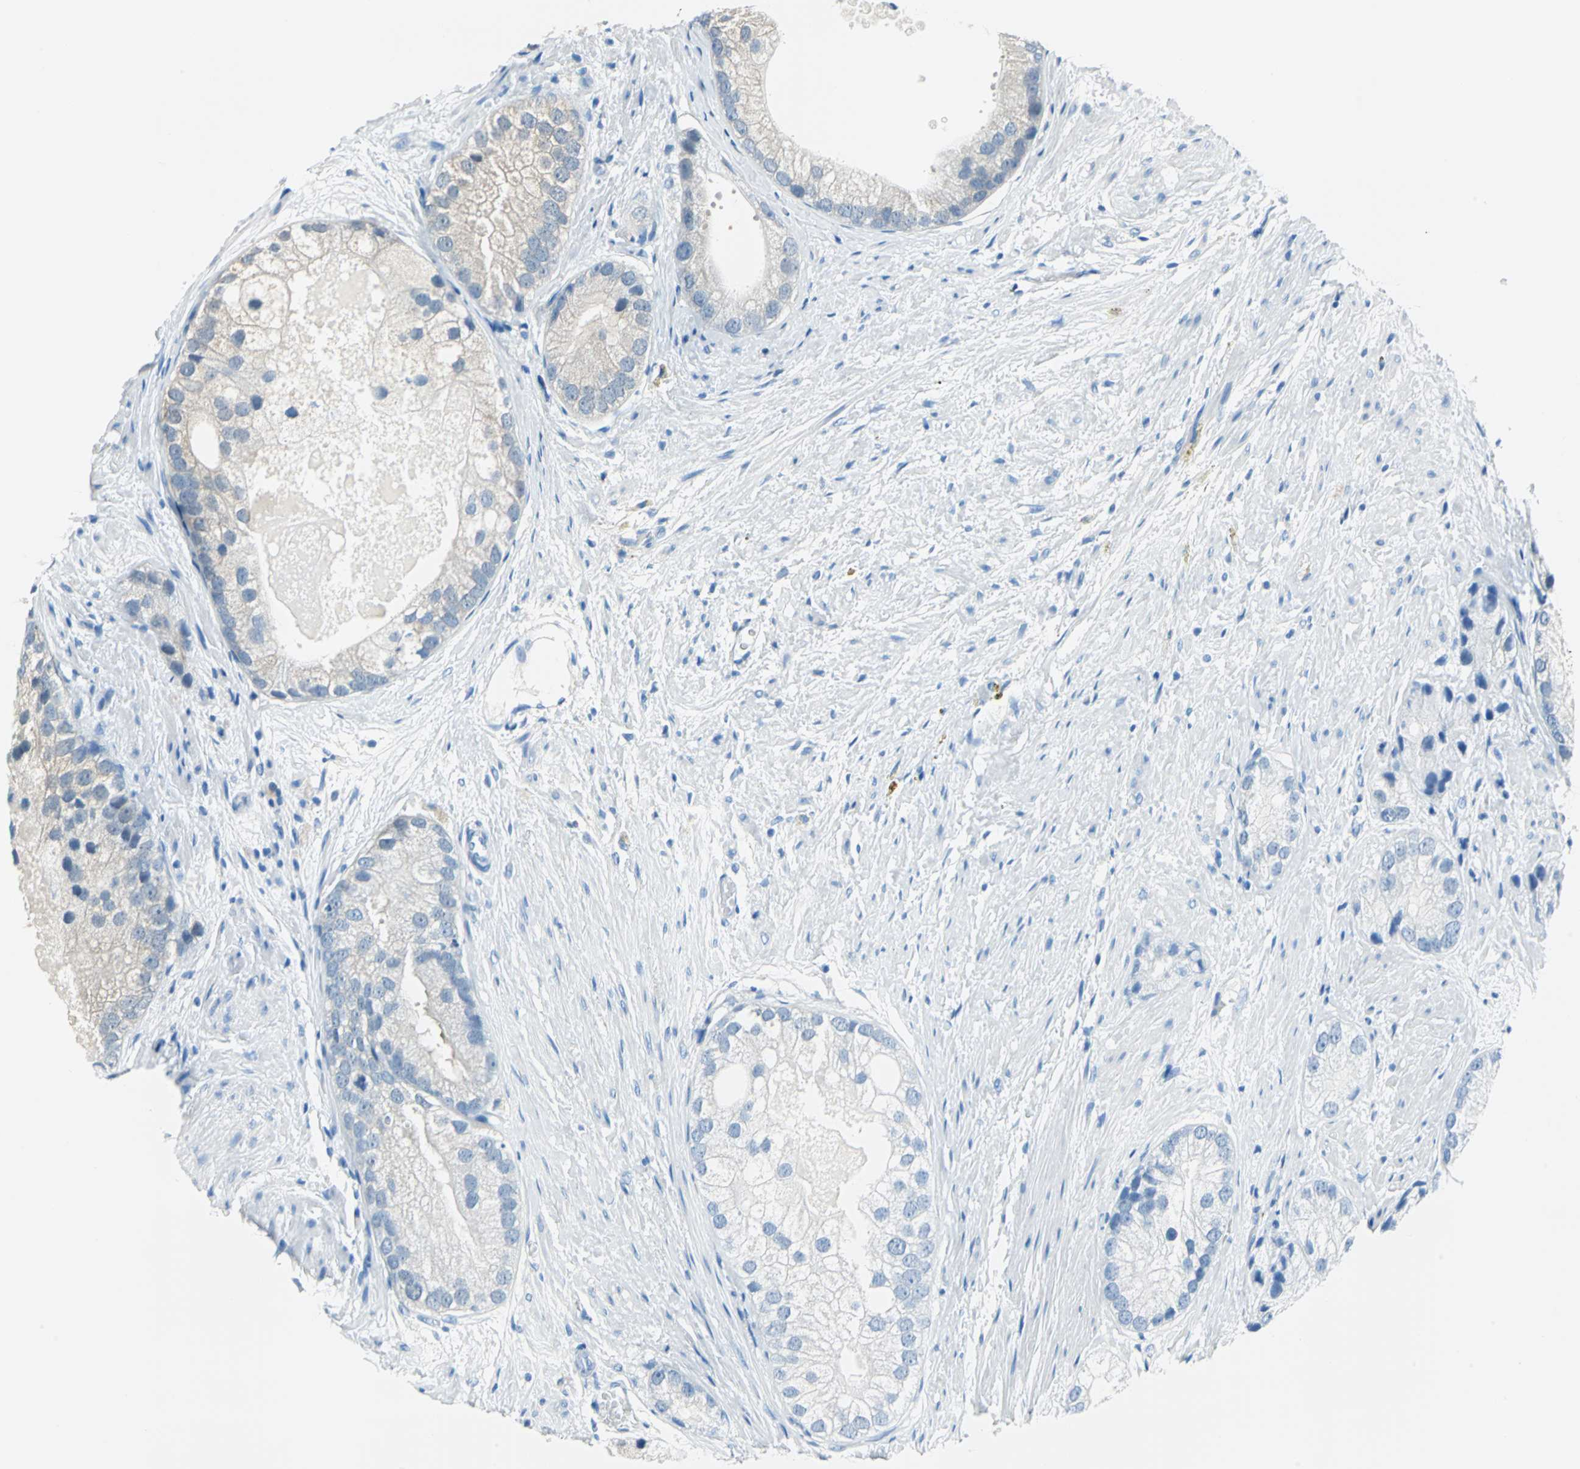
{"staining": {"intensity": "weak", "quantity": "25%-75%", "location": "cytoplasmic/membranous"}, "tissue": "prostate cancer", "cell_type": "Tumor cells", "image_type": "cancer", "snomed": [{"axis": "morphology", "description": "Adenocarcinoma, Low grade"}, {"axis": "topography", "description": "Prostate"}], "caption": "Approximately 25%-75% of tumor cells in prostate cancer show weak cytoplasmic/membranous protein staining as visualized by brown immunohistochemical staining.", "gene": "FKBP4", "patient": {"sex": "male", "age": 69}}